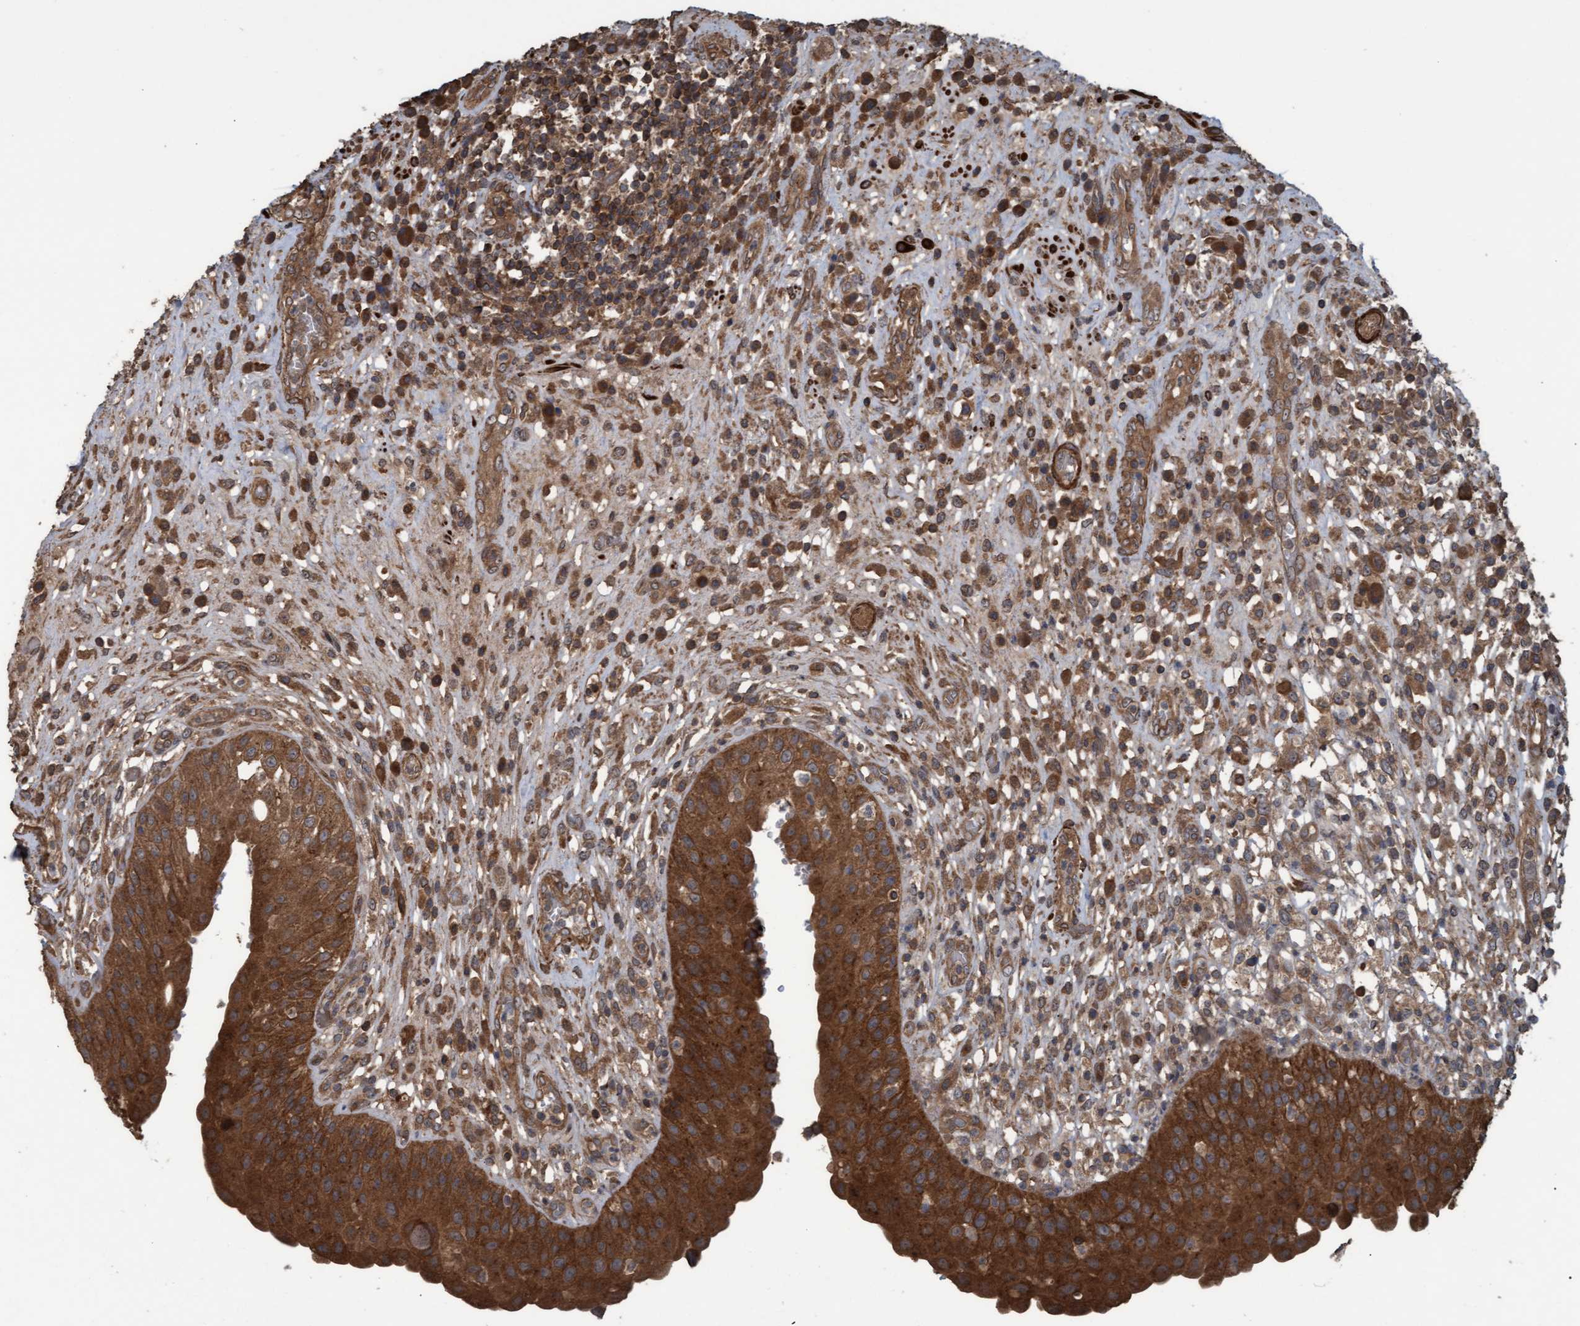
{"staining": {"intensity": "strong", "quantity": ">75%", "location": "cytoplasmic/membranous"}, "tissue": "urinary bladder", "cell_type": "Urothelial cells", "image_type": "normal", "snomed": [{"axis": "morphology", "description": "Normal tissue, NOS"}, {"axis": "topography", "description": "Urinary bladder"}], "caption": "A brown stain labels strong cytoplasmic/membranous staining of a protein in urothelial cells of benign human urinary bladder. Using DAB (brown) and hematoxylin (blue) stains, captured at high magnification using brightfield microscopy.", "gene": "GGT6", "patient": {"sex": "female", "age": 62}}